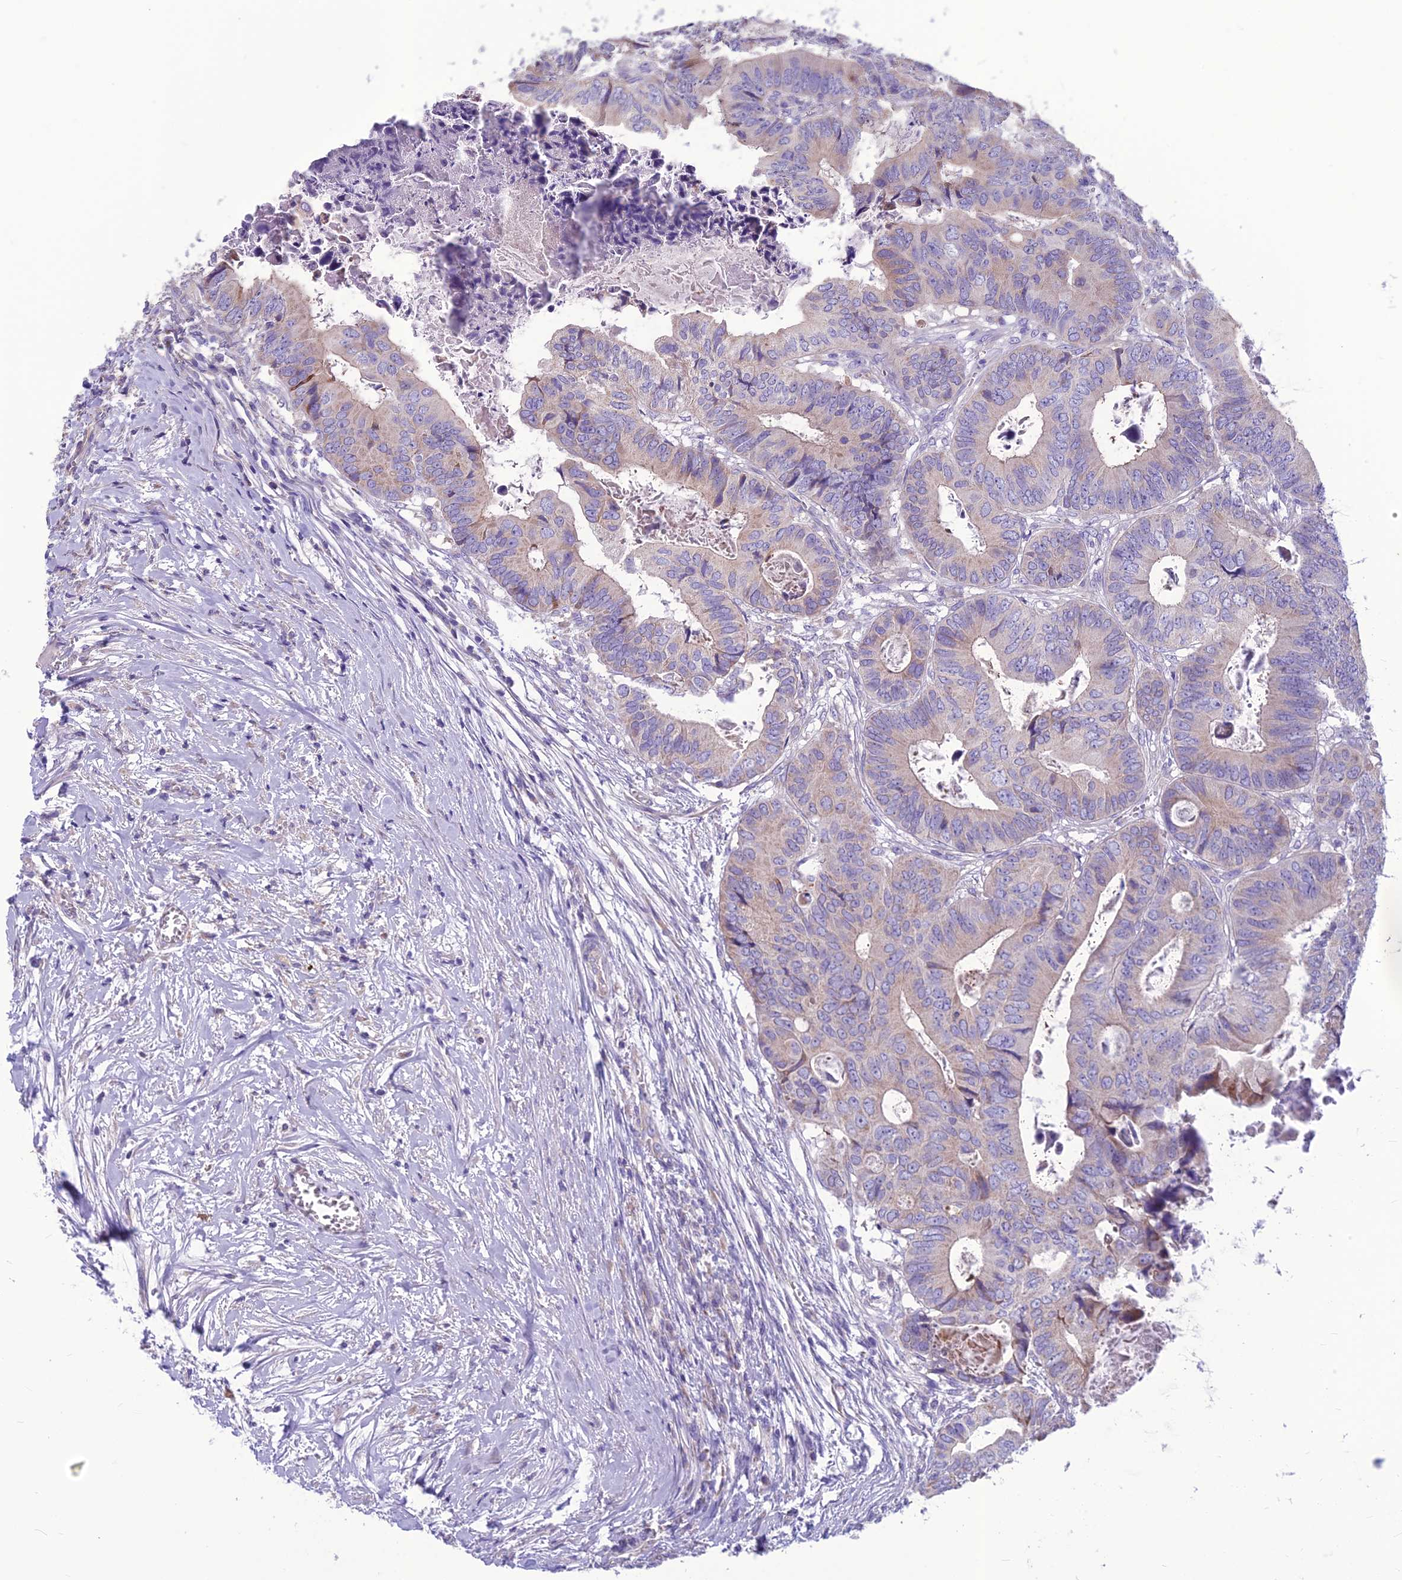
{"staining": {"intensity": "moderate", "quantity": "<25%", "location": "cytoplasmic/membranous"}, "tissue": "colorectal cancer", "cell_type": "Tumor cells", "image_type": "cancer", "snomed": [{"axis": "morphology", "description": "Adenocarcinoma, NOS"}, {"axis": "topography", "description": "Colon"}], "caption": "Colorectal cancer (adenocarcinoma) stained for a protein (brown) exhibits moderate cytoplasmic/membranous positive staining in approximately <25% of tumor cells.", "gene": "BHMT2", "patient": {"sex": "male", "age": 85}}